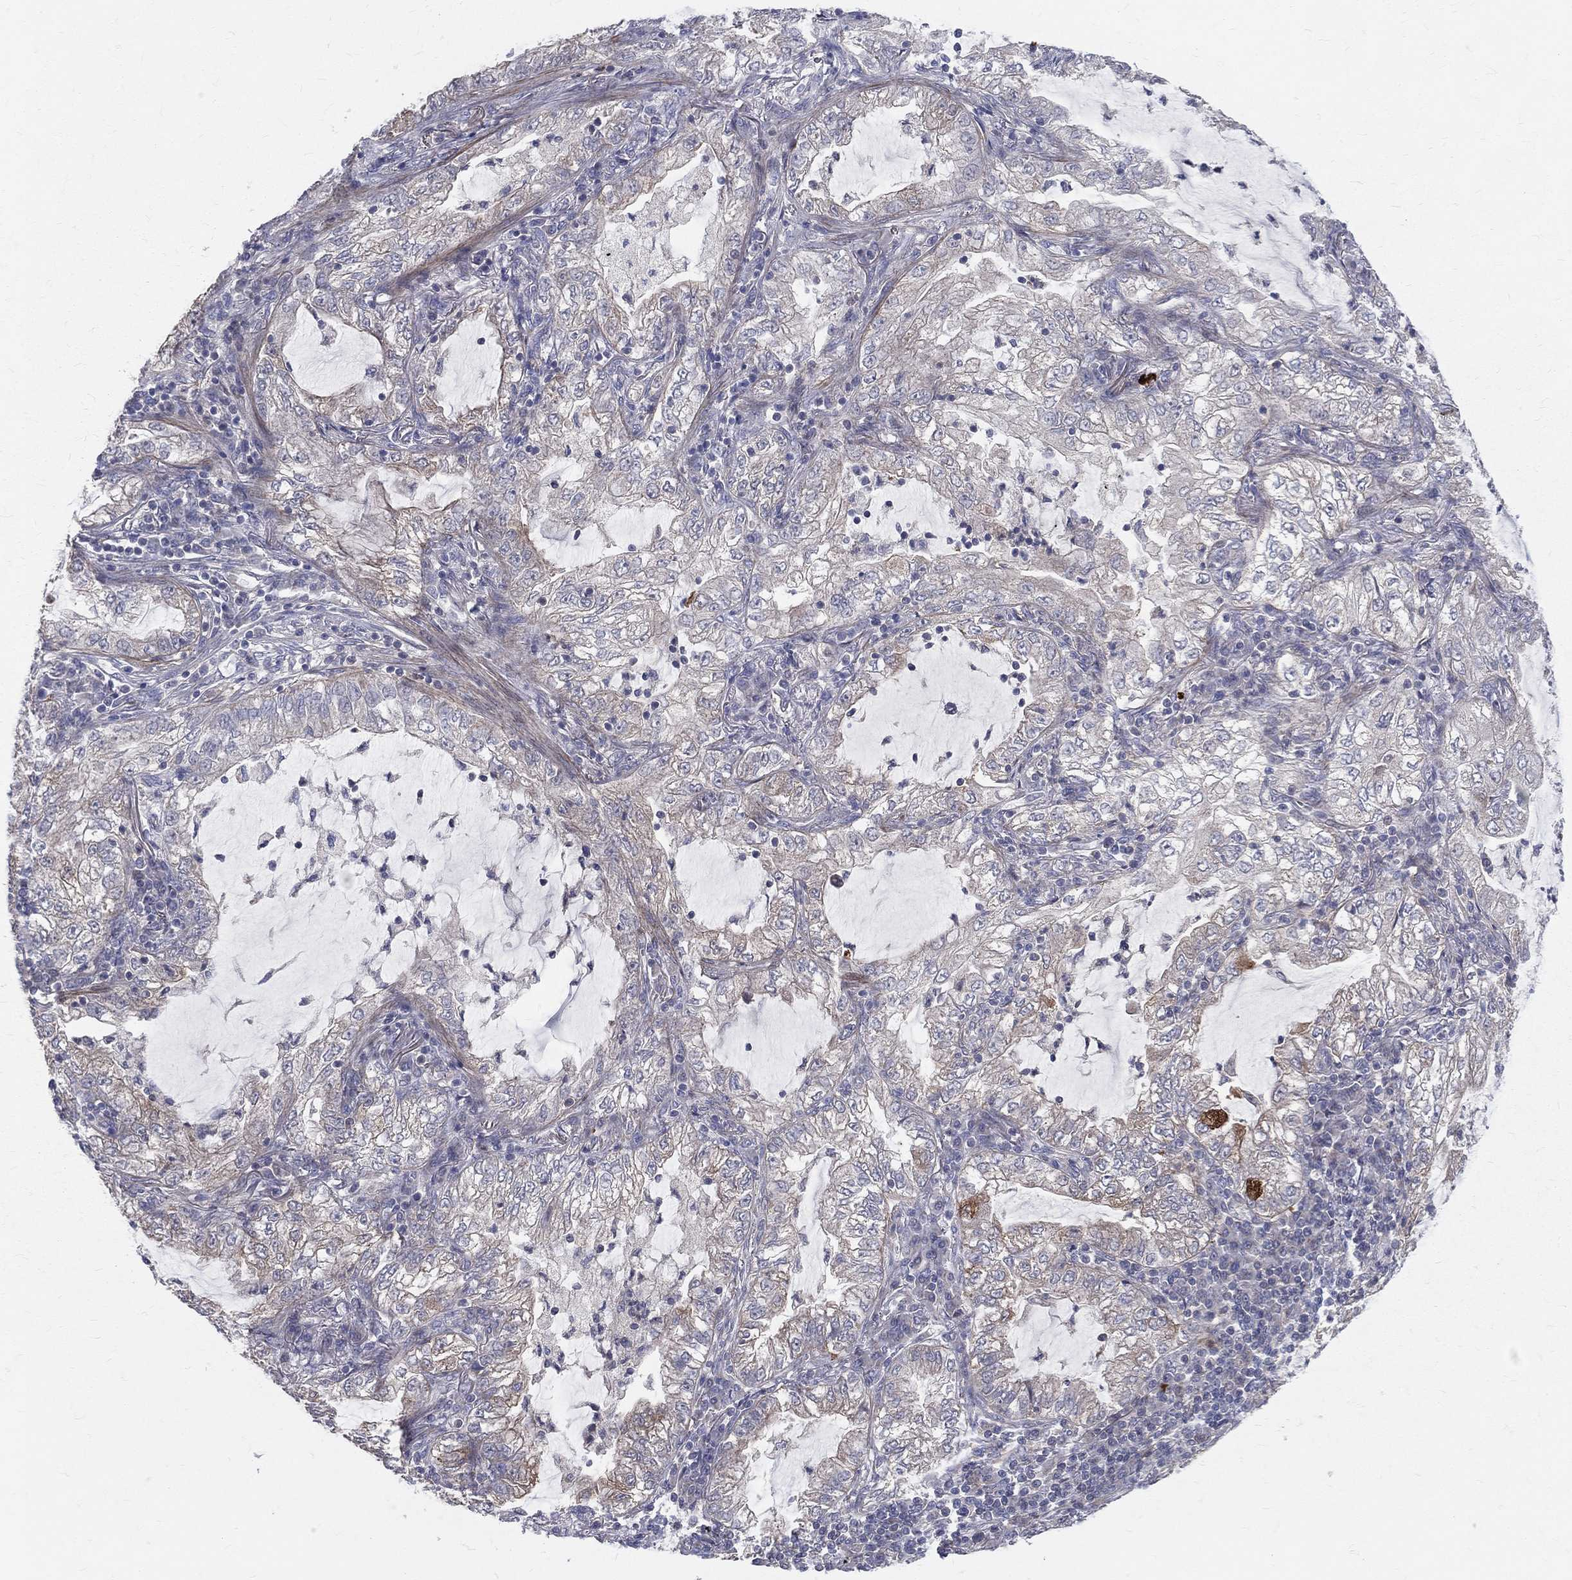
{"staining": {"intensity": "negative", "quantity": "none", "location": "none"}, "tissue": "lung cancer", "cell_type": "Tumor cells", "image_type": "cancer", "snomed": [{"axis": "morphology", "description": "Adenocarcinoma, NOS"}, {"axis": "topography", "description": "Lung"}], "caption": "DAB immunohistochemical staining of human lung cancer (adenocarcinoma) shows no significant staining in tumor cells.", "gene": "POMZP3", "patient": {"sex": "female", "age": 73}}